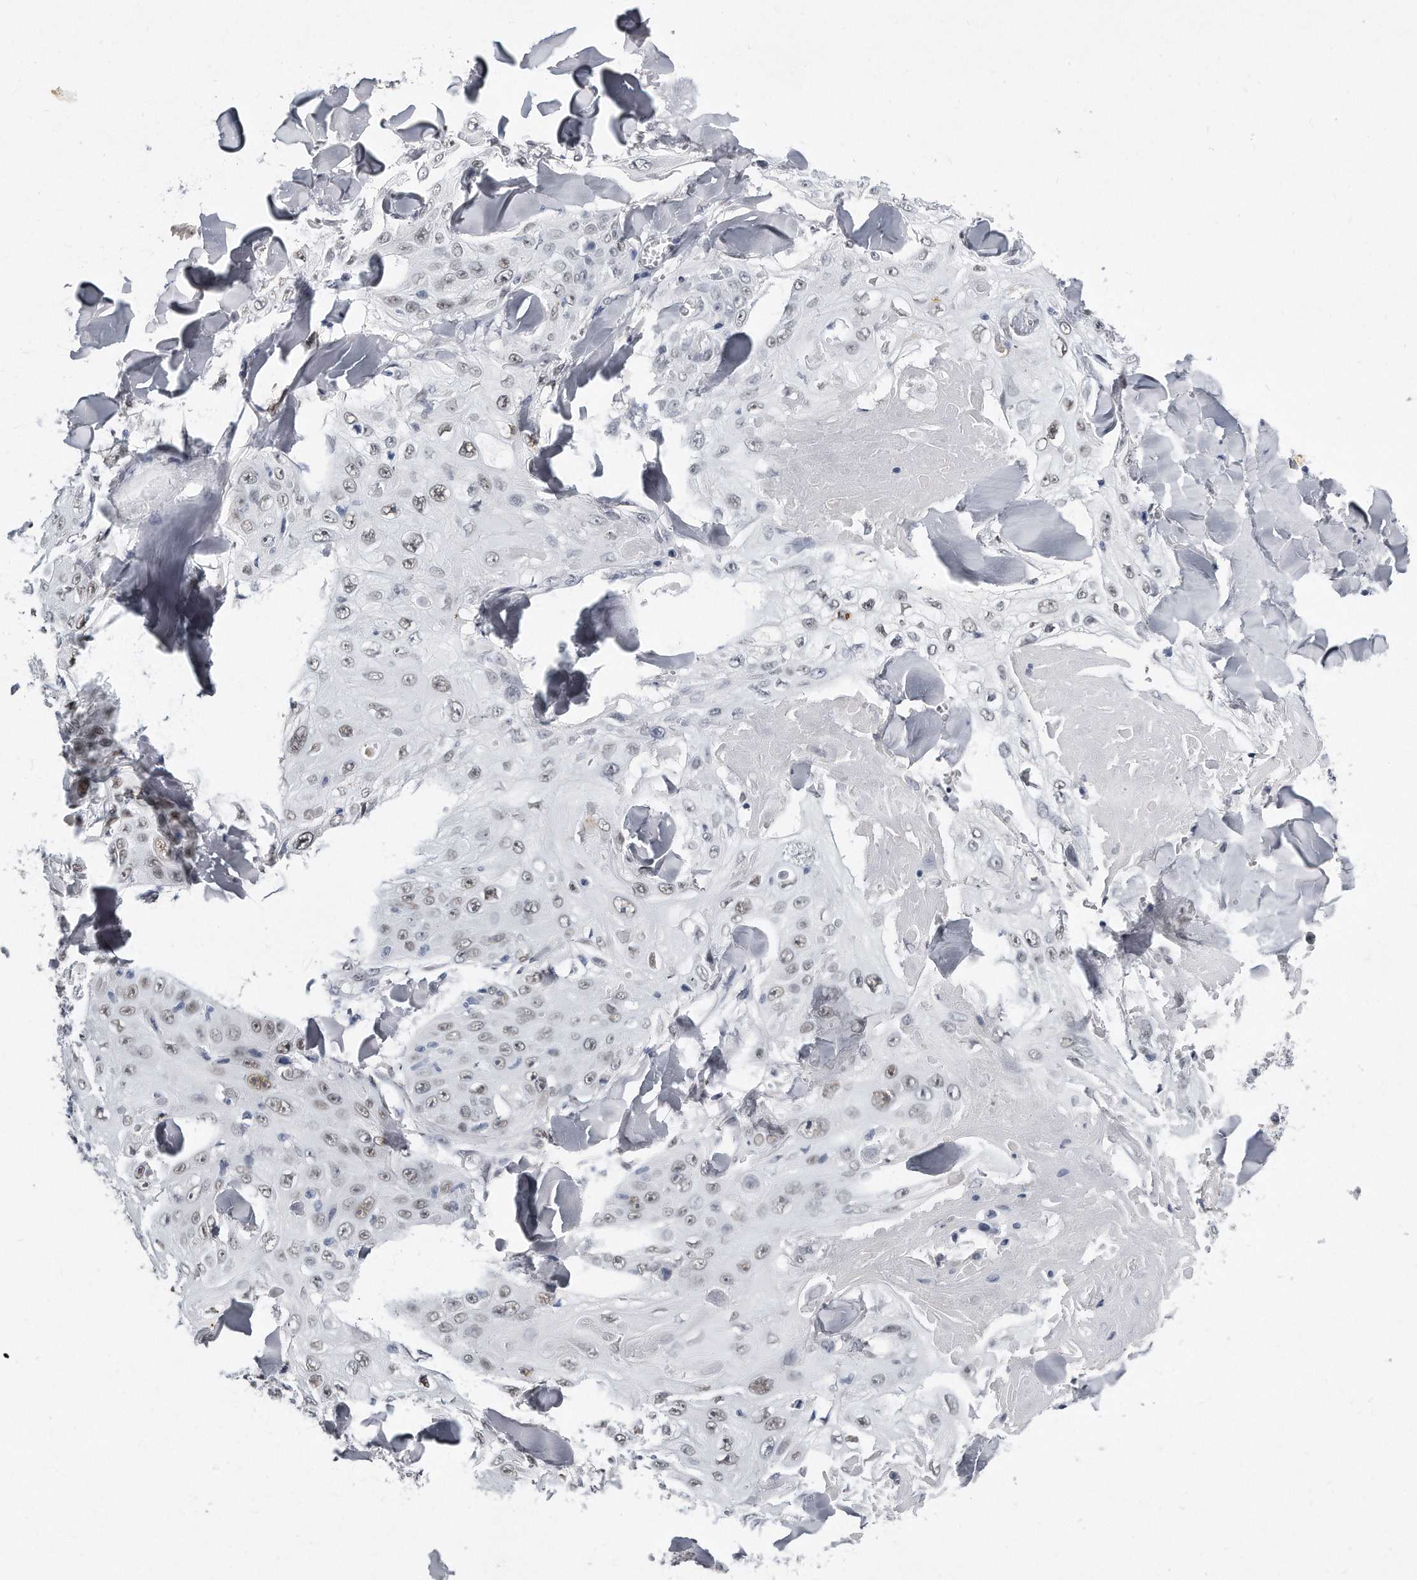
{"staining": {"intensity": "weak", "quantity": ">75%", "location": "nuclear"}, "tissue": "skin cancer", "cell_type": "Tumor cells", "image_type": "cancer", "snomed": [{"axis": "morphology", "description": "Squamous cell carcinoma, NOS"}, {"axis": "topography", "description": "Skin"}], "caption": "There is low levels of weak nuclear staining in tumor cells of skin cancer (squamous cell carcinoma), as demonstrated by immunohistochemical staining (brown color).", "gene": "CTBP2", "patient": {"sex": "male", "age": 86}}